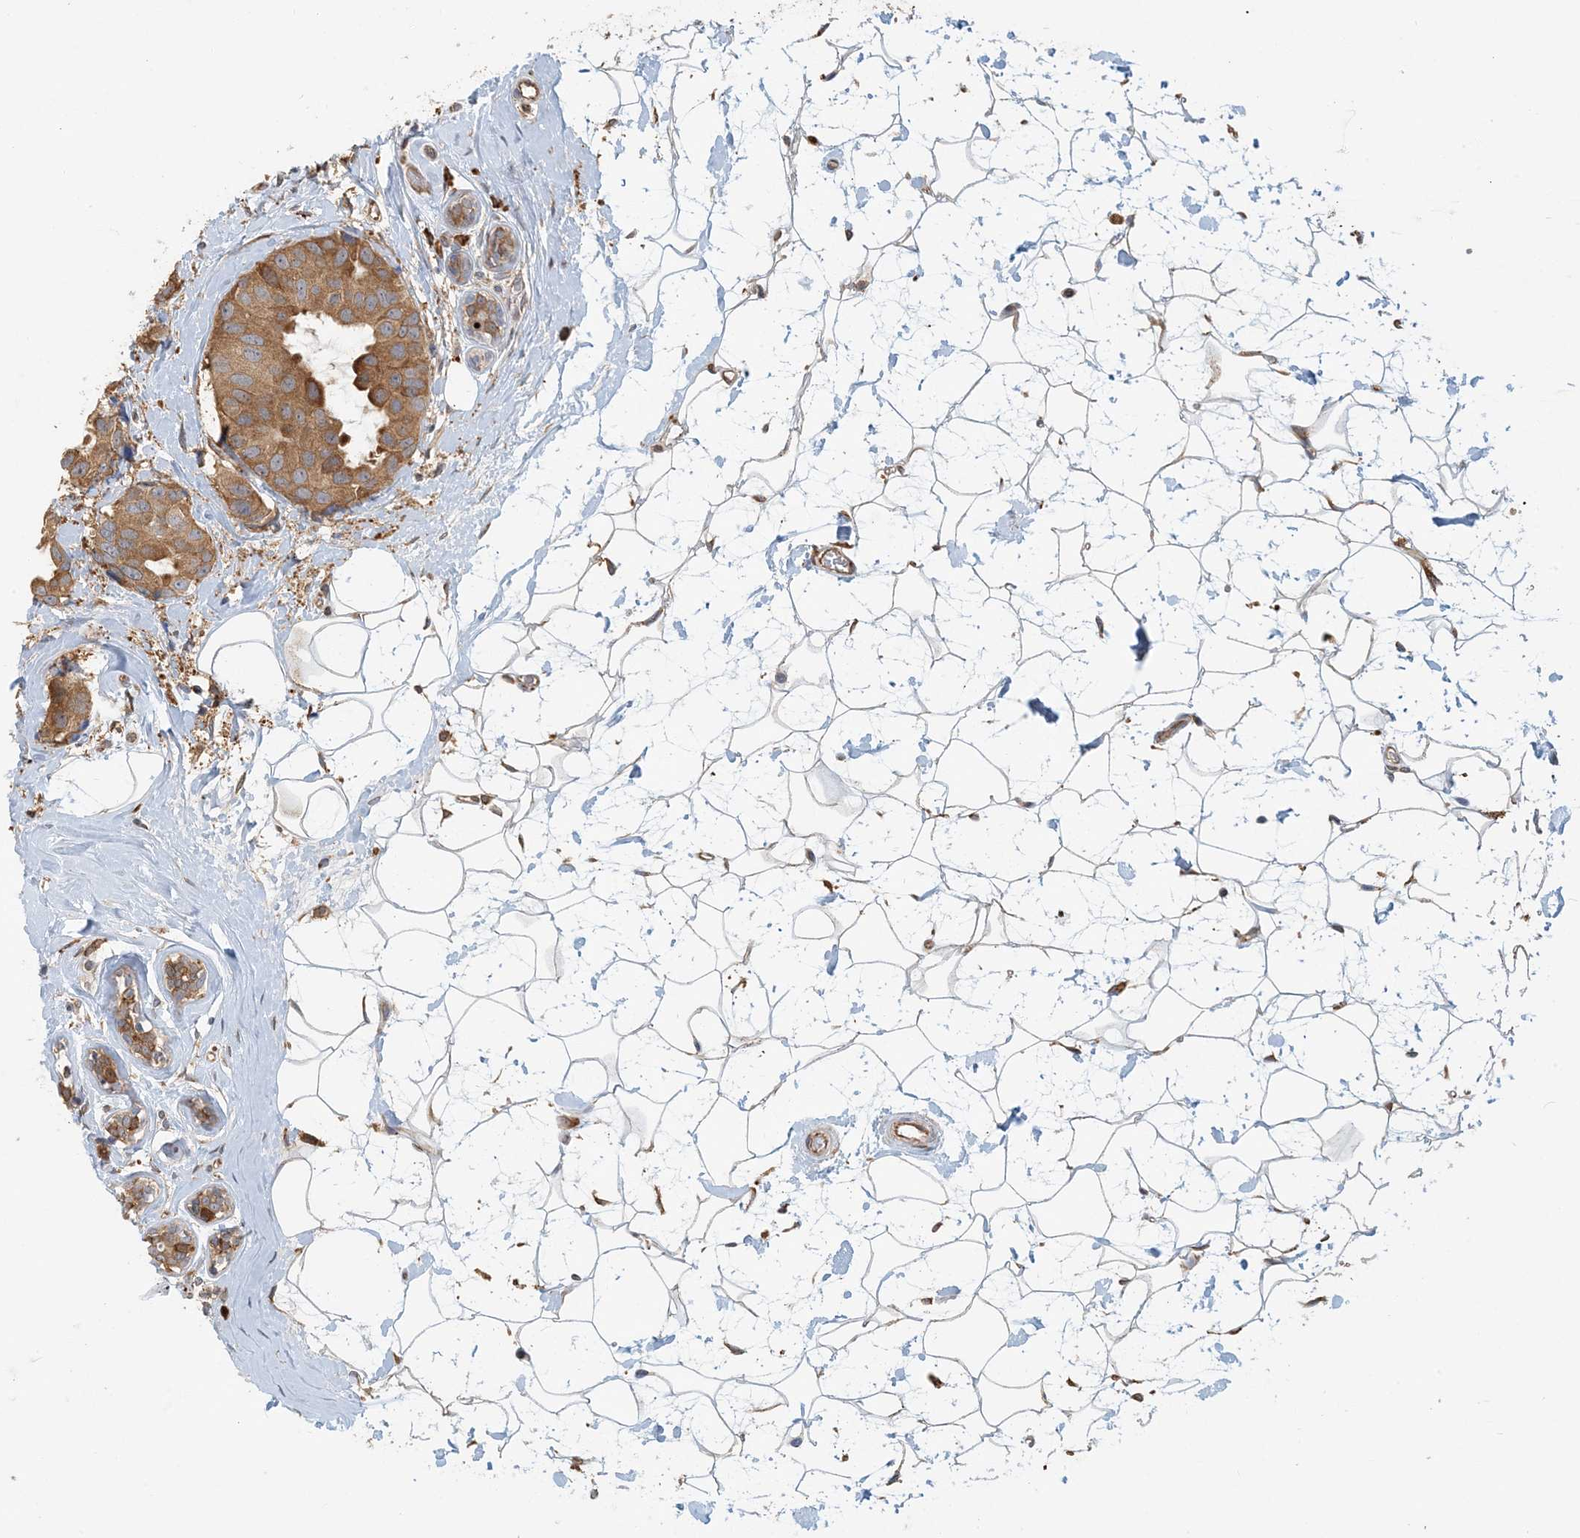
{"staining": {"intensity": "moderate", "quantity": ">75%", "location": "cytoplasmic/membranous"}, "tissue": "breast cancer", "cell_type": "Tumor cells", "image_type": "cancer", "snomed": [{"axis": "morphology", "description": "Normal tissue, NOS"}, {"axis": "morphology", "description": "Duct carcinoma"}, {"axis": "topography", "description": "Breast"}], "caption": "Human breast invasive ductal carcinoma stained with a protein marker exhibits moderate staining in tumor cells.", "gene": "HNMT", "patient": {"sex": "female", "age": 39}}